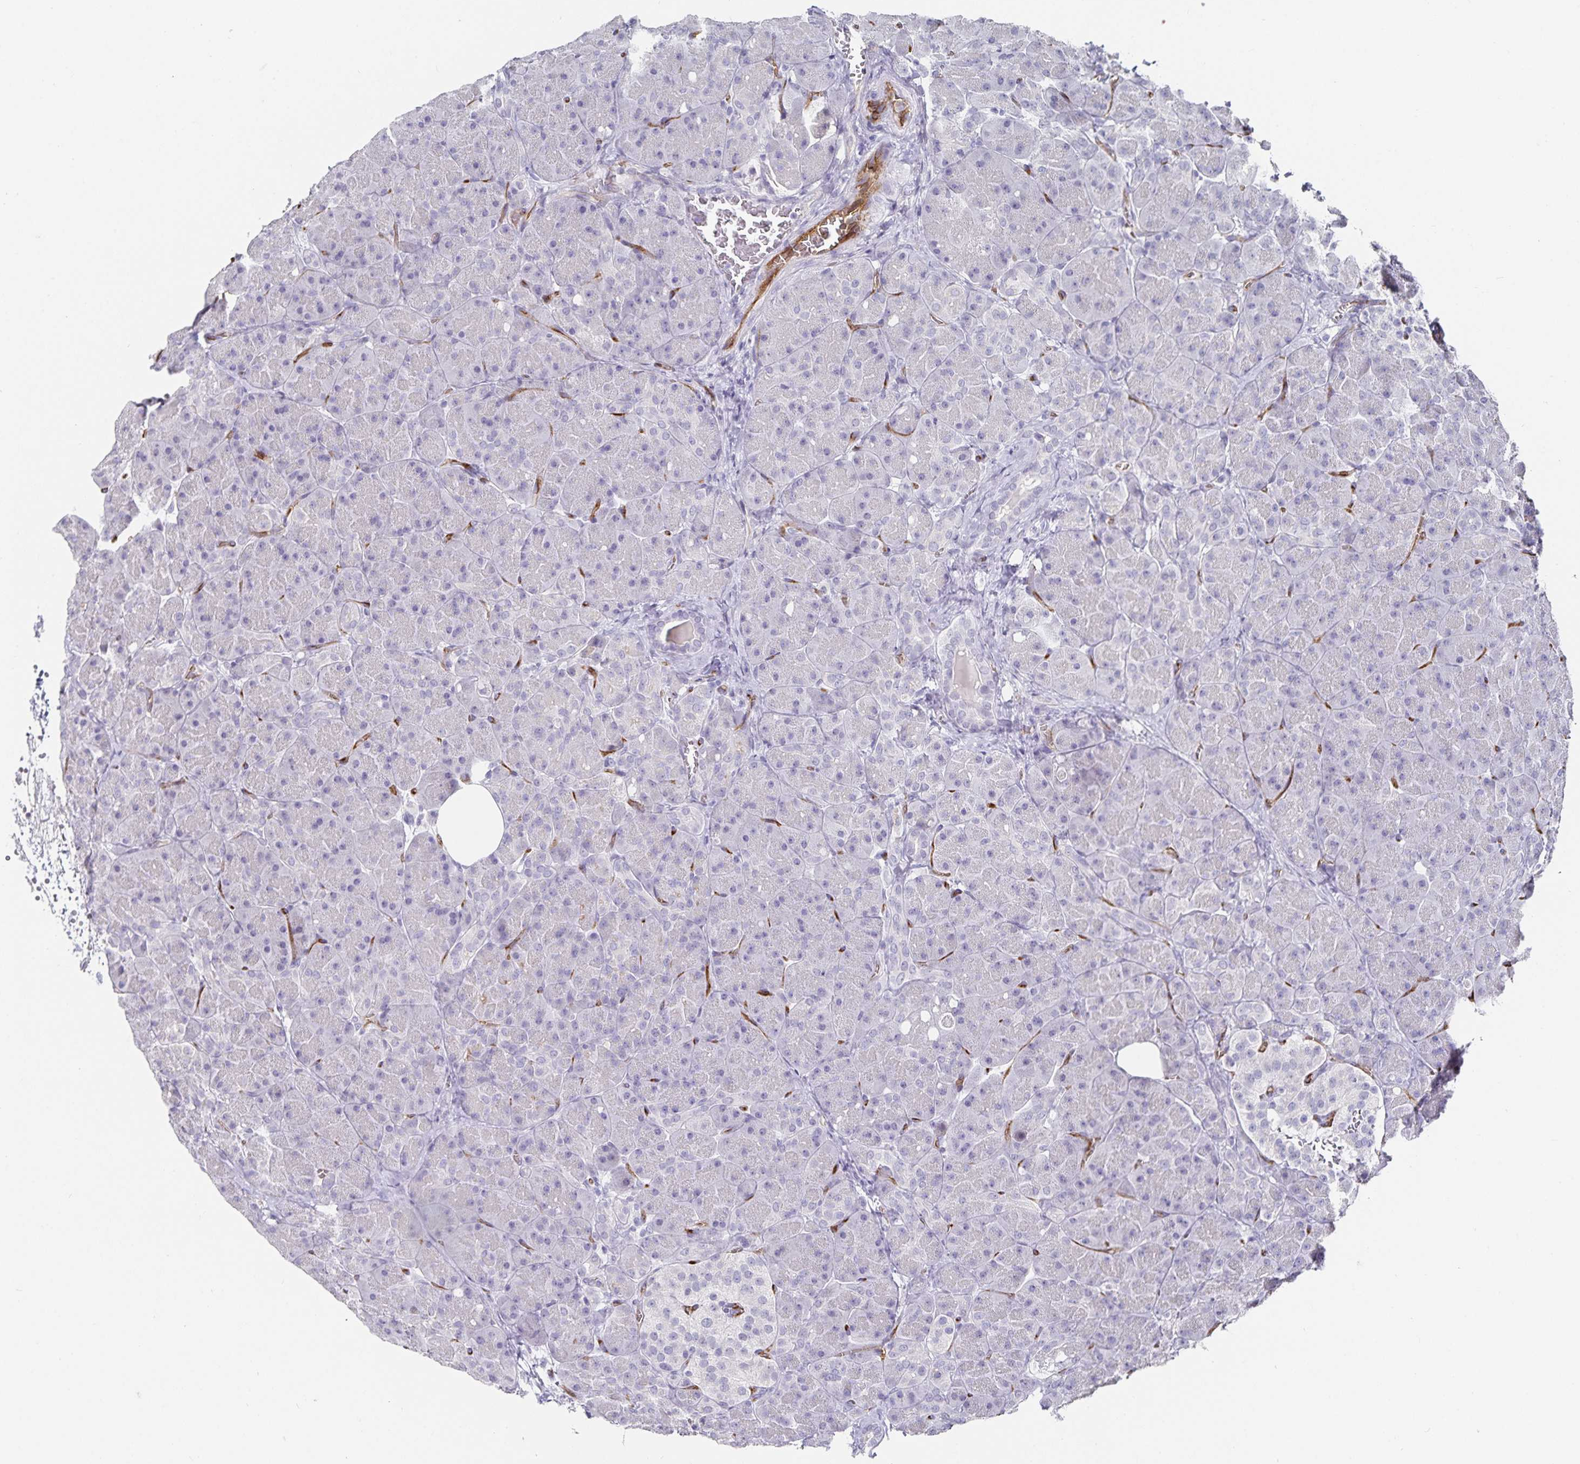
{"staining": {"intensity": "negative", "quantity": "none", "location": "none"}, "tissue": "pancreas", "cell_type": "Exocrine glandular cells", "image_type": "normal", "snomed": [{"axis": "morphology", "description": "Normal tissue, NOS"}, {"axis": "topography", "description": "Pancreas"}], "caption": "An image of pancreas stained for a protein displays no brown staining in exocrine glandular cells.", "gene": "PODXL", "patient": {"sex": "male", "age": 55}}